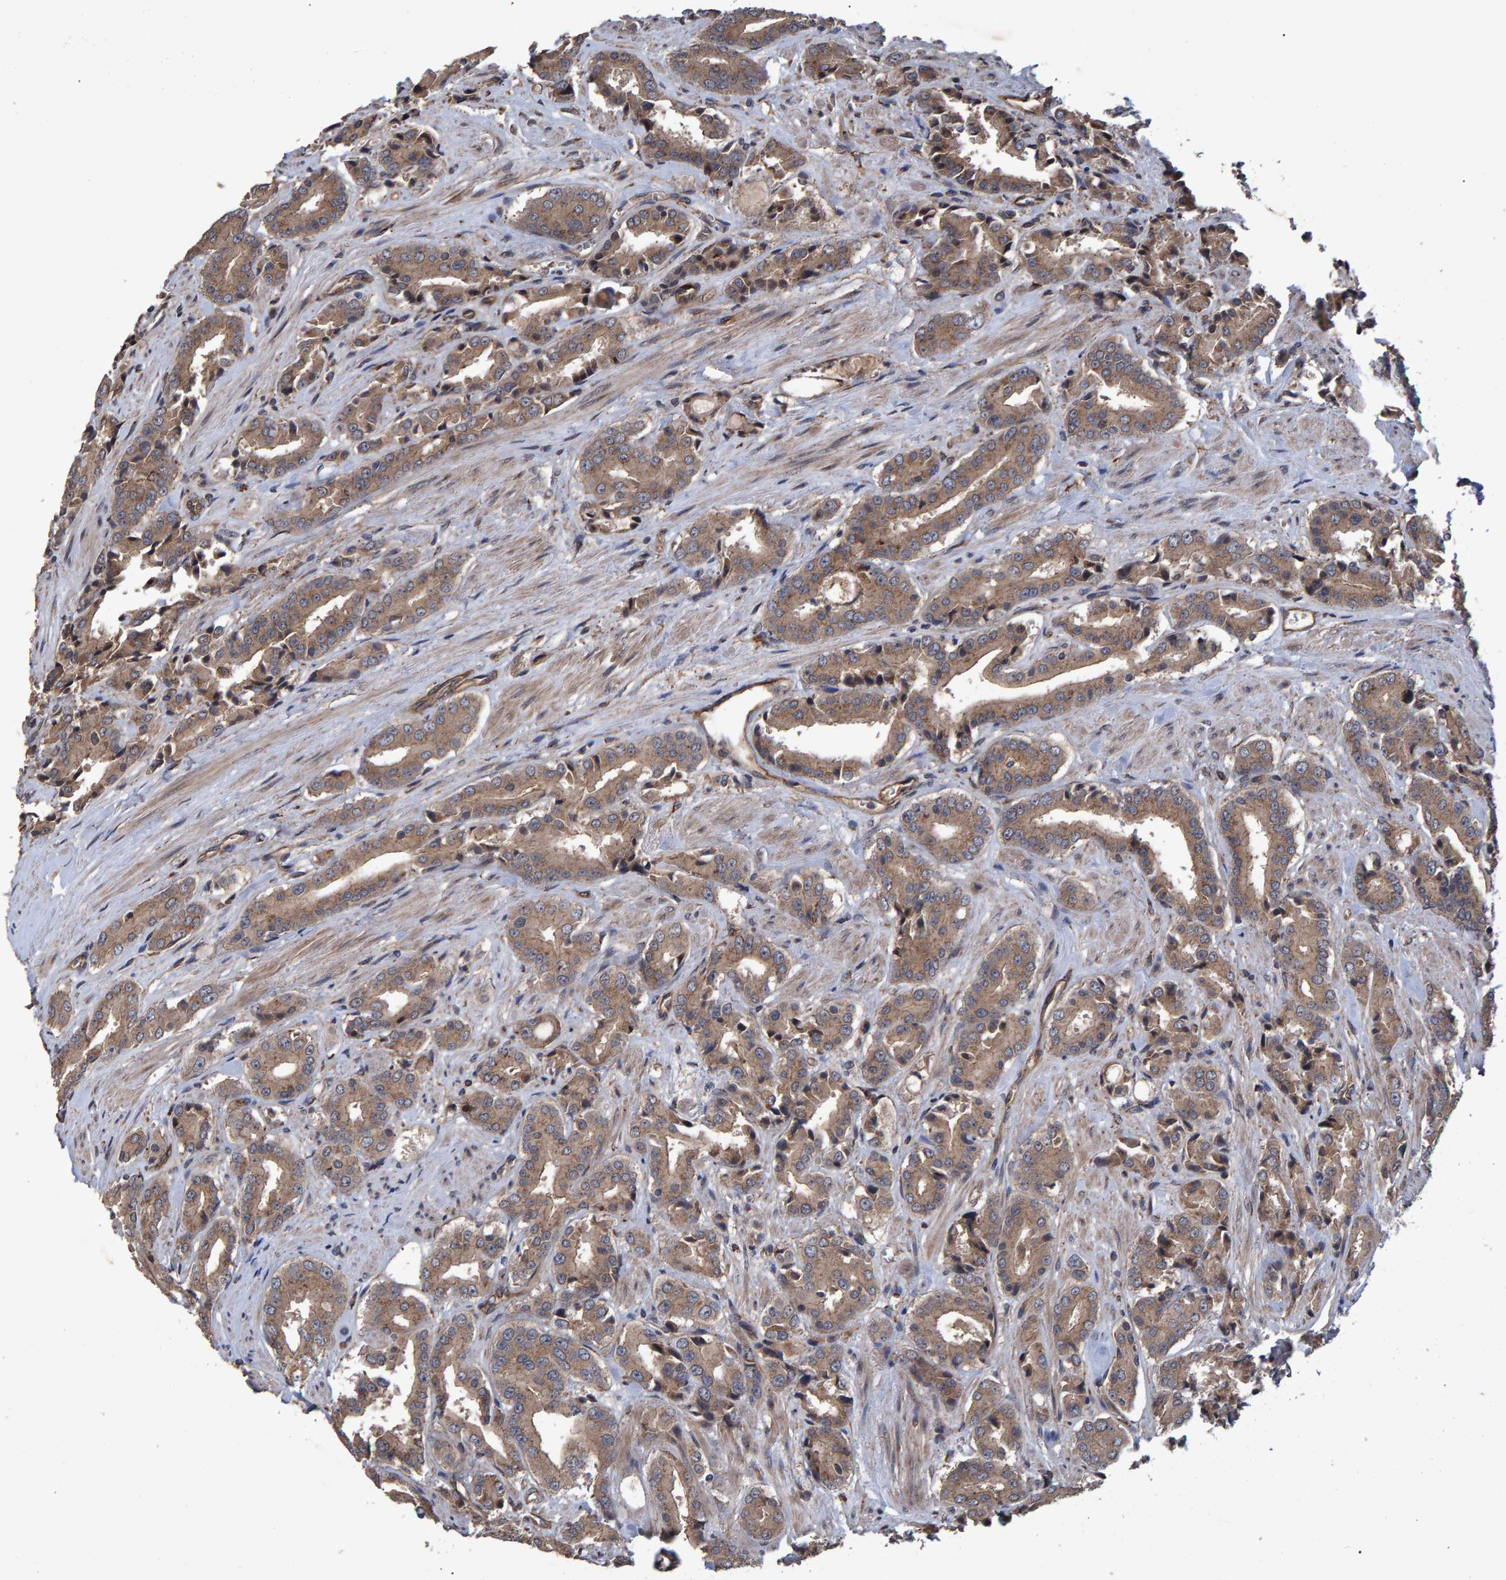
{"staining": {"intensity": "moderate", "quantity": ">75%", "location": "cytoplasmic/membranous"}, "tissue": "prostate cancer", "cell_type": "Tumor cells", "image_type": "cancer", "snomed": [{"axis": "morphology", "description": "Adenocarcinoma, High grade"}, {"axis": "topography", "description": "Prostate"}], "caption": "Prostate high-grade adenocarcinoma tissue shows moderate cytoplasmic/membranous positivity in approximately >75% of tumor cells (DAB (3,3'-diaminobenzidine) IHC with brightfield microscopy, high magnification).", "gene": "TRIM68", "patient": {"sex": "male", "age": 71}}